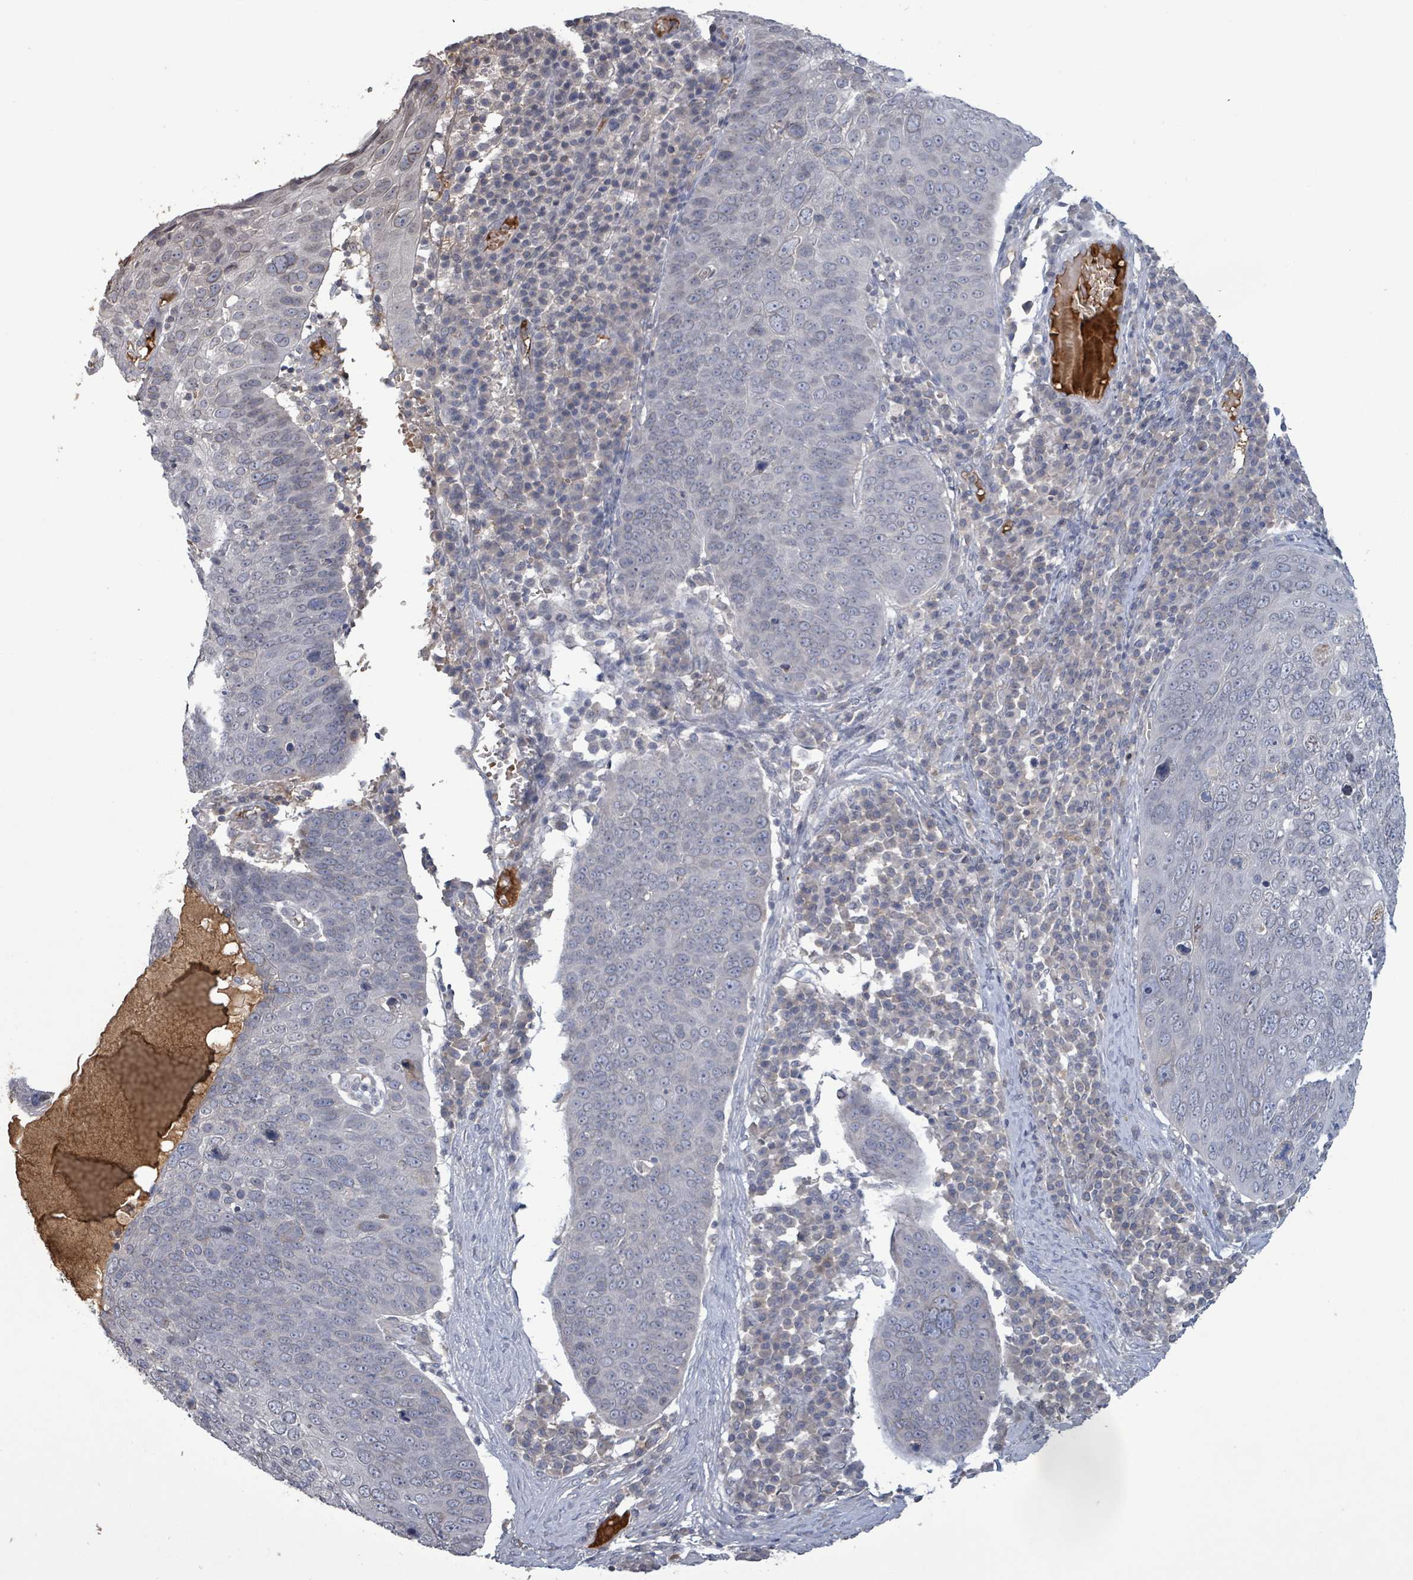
{"staining": {"intensity": "negative", "quantity": "none", "location": "none"}, "tissue": "skin cancer", "cell_type": "Tumor cells", "image_type": "cancer", "snomed": [{"axis": "morphology", "description": "Squamous cell carcinoma, NOS"}, {"axis": "topography", "description": "Skin"}], "caption": "Human skin cancer stained for a protein using immunohistochemistry demonstrates no expression in tumor cells.", "gene": "GRM8", "patient": {"sex": "male", "age": 71}}